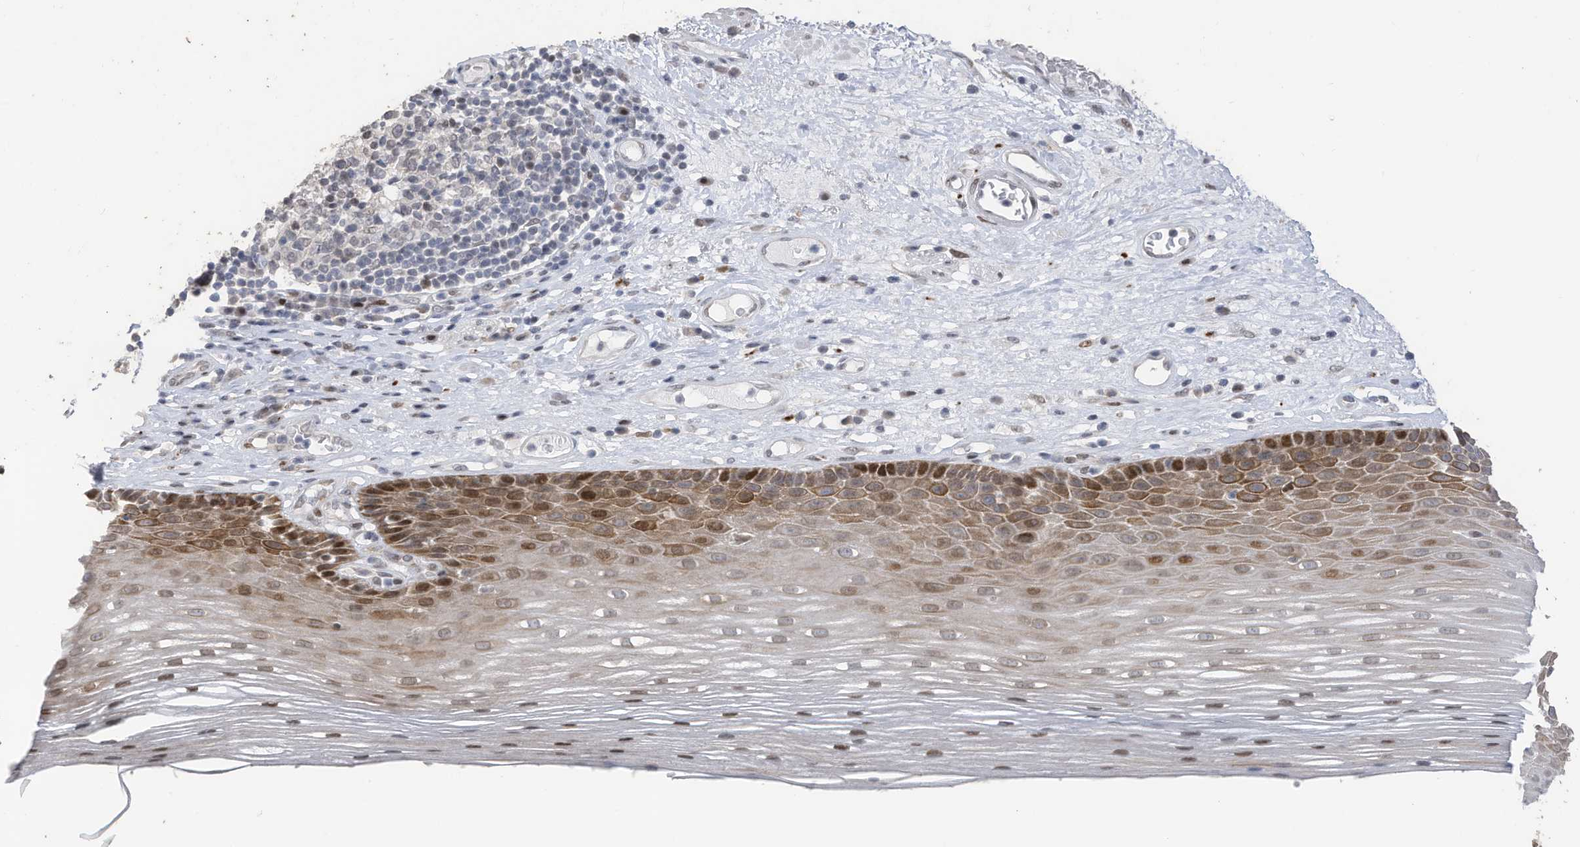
{"staining": {"intensity": "moderate", "quantity": "25%-75%", "location": "cytoplasmic/membranous,nuclear"}, "tissue": "esophagus", "cell_type": "Squamous epithelial cells", "image_type": "normal", "snomed": [{"axis": "morphology", "description": "Normal tissue, NOS"}, {"axis": "topography", "description": "Esophagus"}], "caption": "Immunohistochemical staining of unremarkable human esophagus shows 25%-75% levels of moderate cytoplasmic/membranous,nuclear protein staining in about 25%-75% of squamous epithelial cells. (Brightfield microscopy of DAB IHC at high magnification).", "gene": "RABL3", "patient": {"sex": "male", "age": 62}}